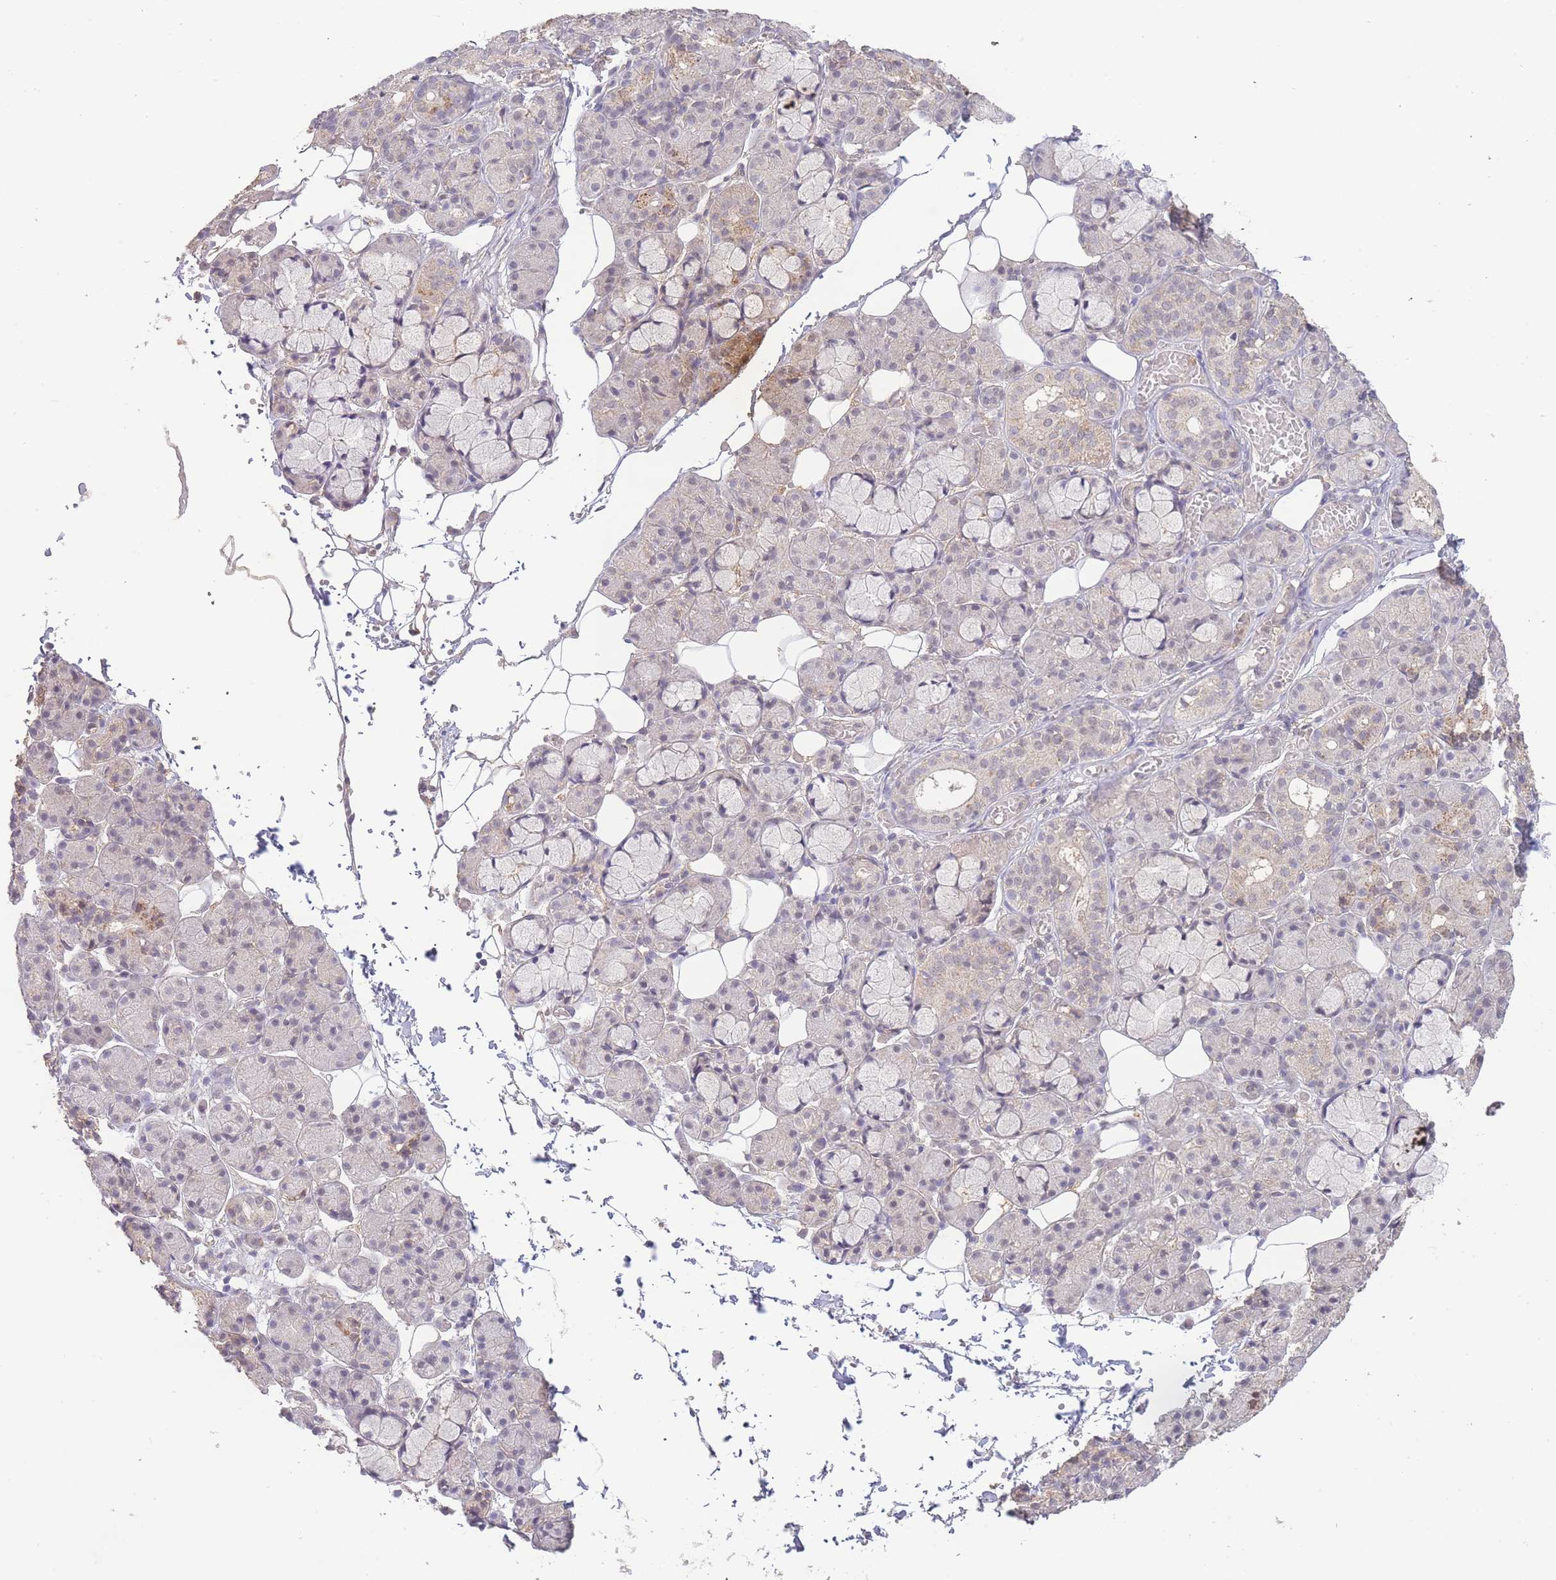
{"staining": {"intensity": "moderate", "quantity": "<25%", "location": "cytoplasmic/membranous"}, "tissue": "salivary gland", "cell_type": "Glandular cells", "image_type": "normal", "snomed": [{"axis": "morphology", "description": "Normal tissue, NOS"}, {"axis": "topography", "description": "Salivary gland"}], "caption": "This micrograph displays immunohistochemistry (IHC) staining of unremarkable salivary gland, with low moderate cytoplasmic/membranous staining in approximately <25% of glandular cells.", "gene": "RNF144B", "patient": {"sex": "male", "age": 63}}